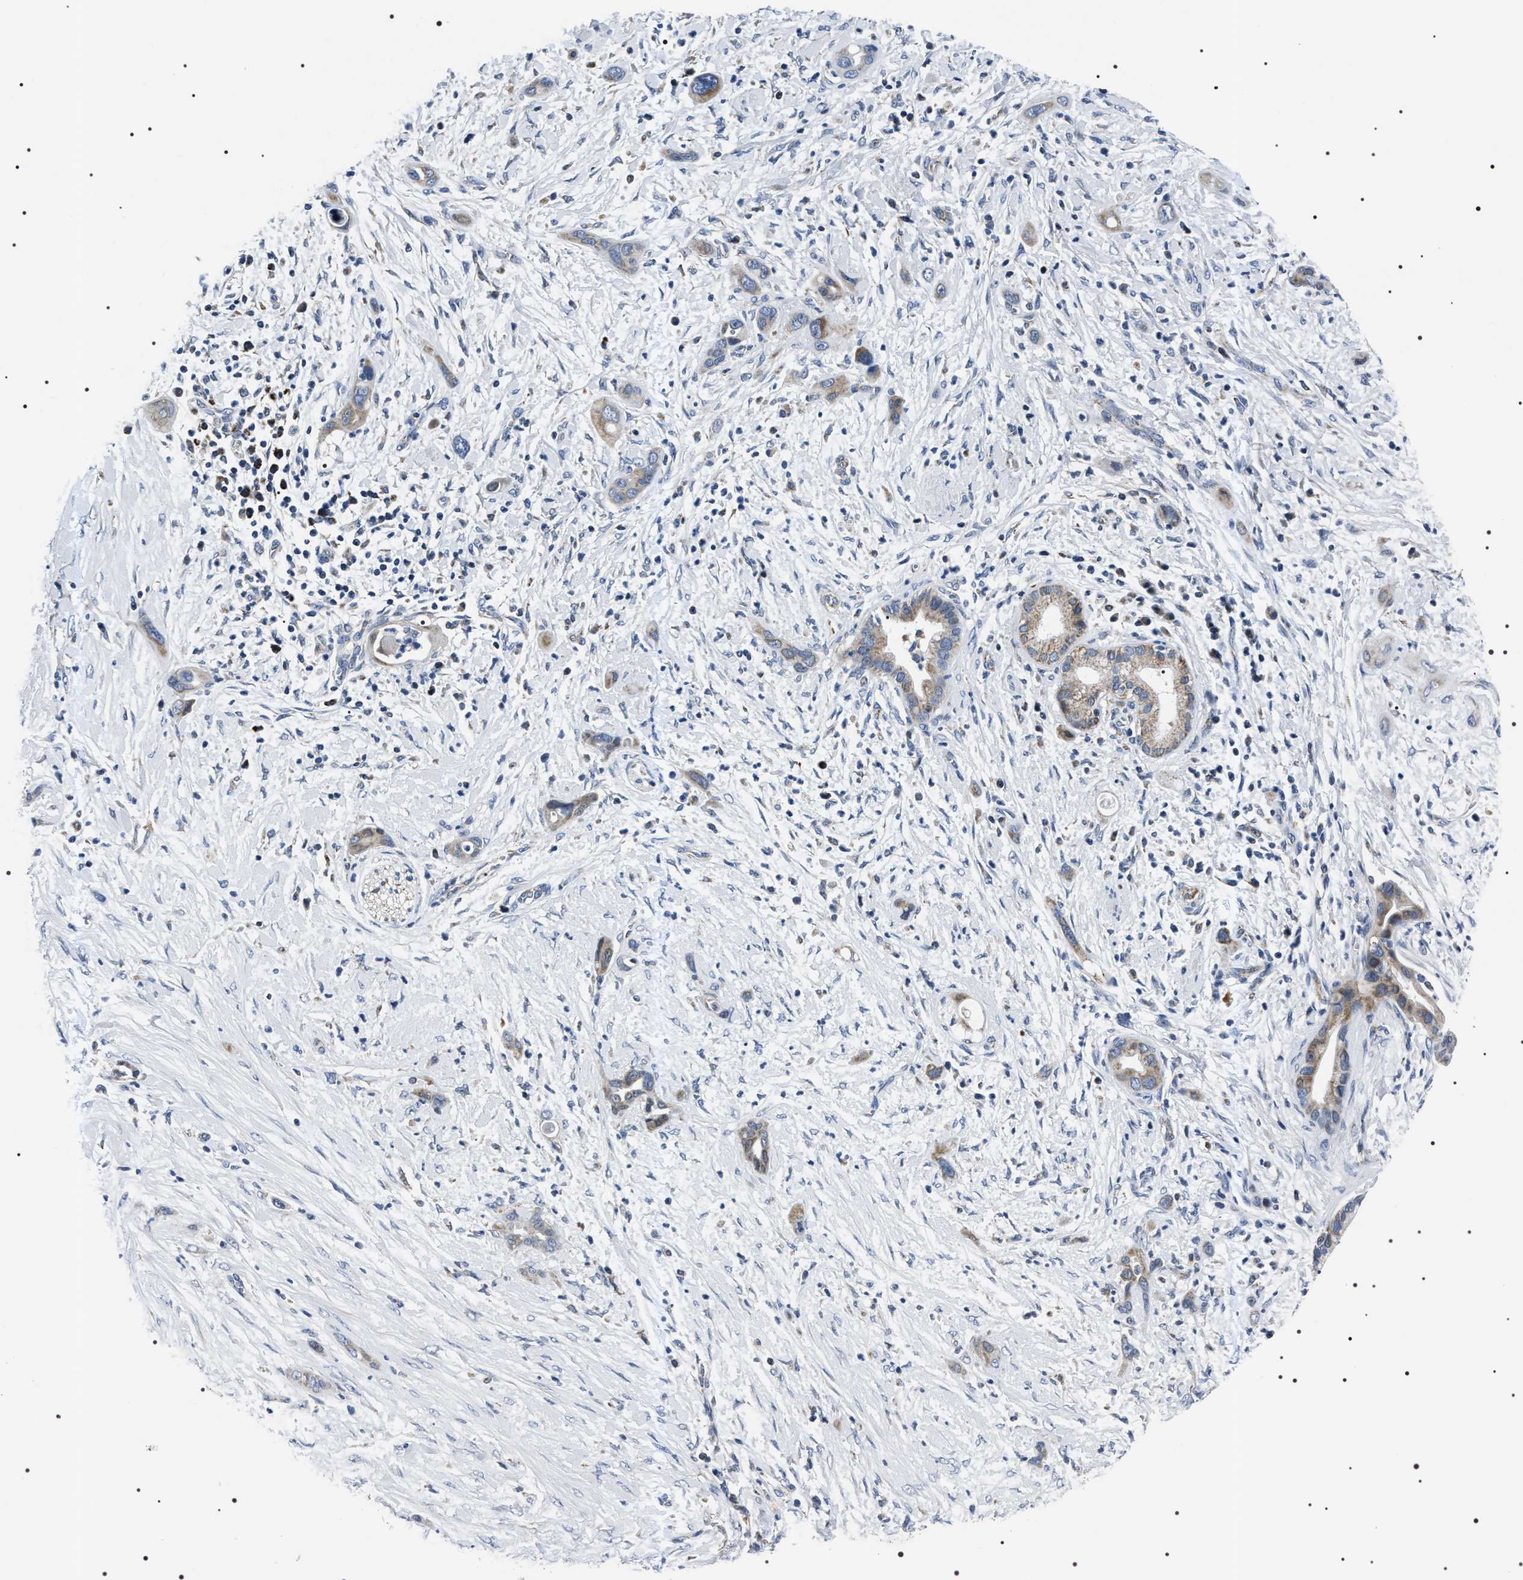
{"staining": {"intensity": "moderate", "quantity": "25%-75%", "location": "cytoplasmic/membranous"}, "tissue": "pancreatic cancer", "cell_type": "Tumor cells", "image_type": "cancer", "snomed": [{"axis": "morphology", "description": "Adenocarcinoma, NOS"}, {"axis": "topography", "description": "Pancreas"}], "caption": "There is medium levels of moderate cytoplasmic/membranous expression in tumor cells of pancreatic cancer, as demonstrated by immunohistochemical staining (brown color).", "gene": "NTMT1", "patient": {"sex": "male", "age": 59}}